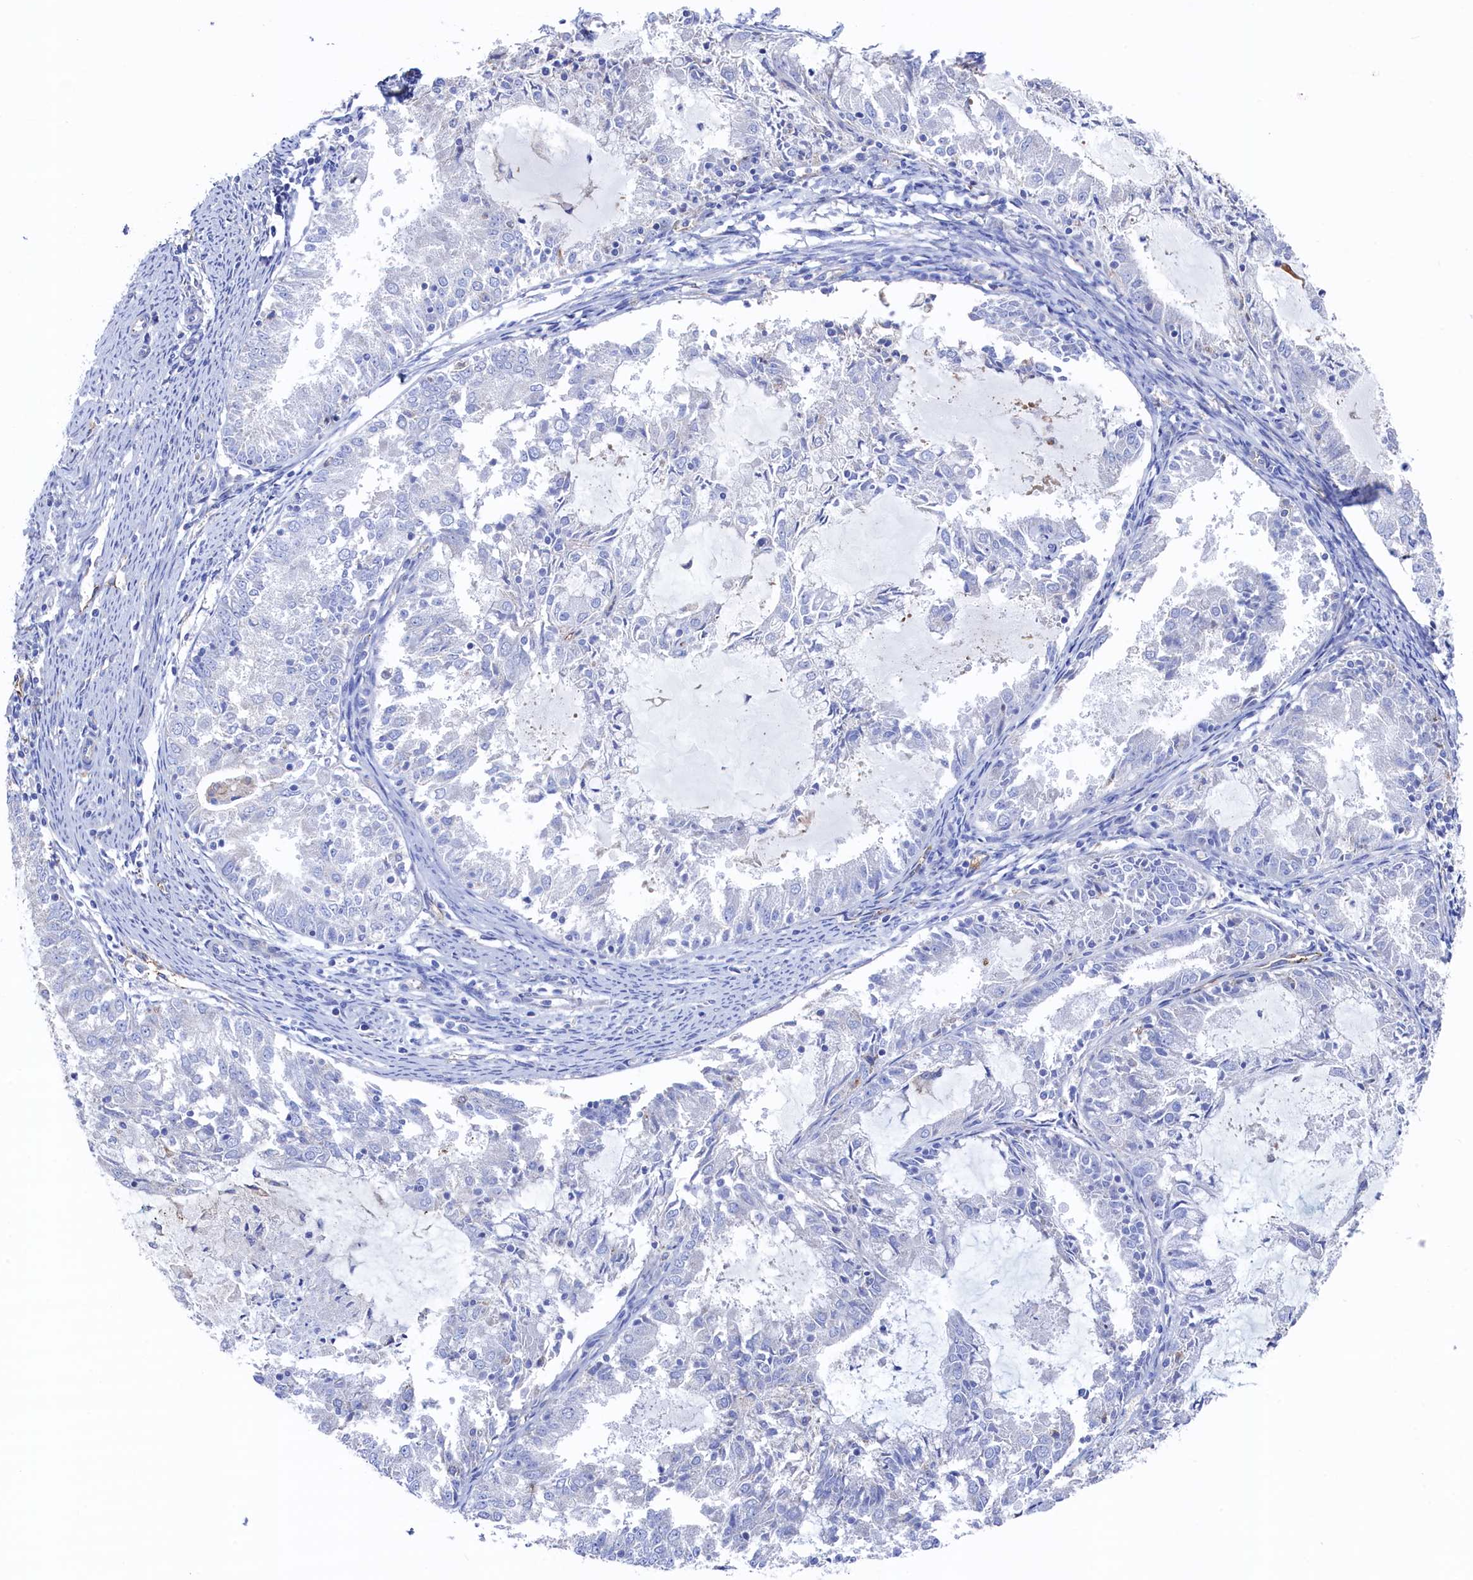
{"staining": {"intensity": "negative", "quantity": "none", "location": "none"}, "tissue": "endometrial cancer", "cell_type": "Tumor cells", "image_type": "cancer", "snomed": [{"axis": "morphology", "description": "Adenocarcinoma, NOS"}, {"axis": "topography", "description": "Endometrium"}], "caption": "Immunohistochemistry (IHC) image of neoplastic tissue: human endometrial cancer stained with DAB exhibits no significant protein expression in tumor cells.", "gene": "C12orf73", "patient": {"sex": "female", "age": 57}}